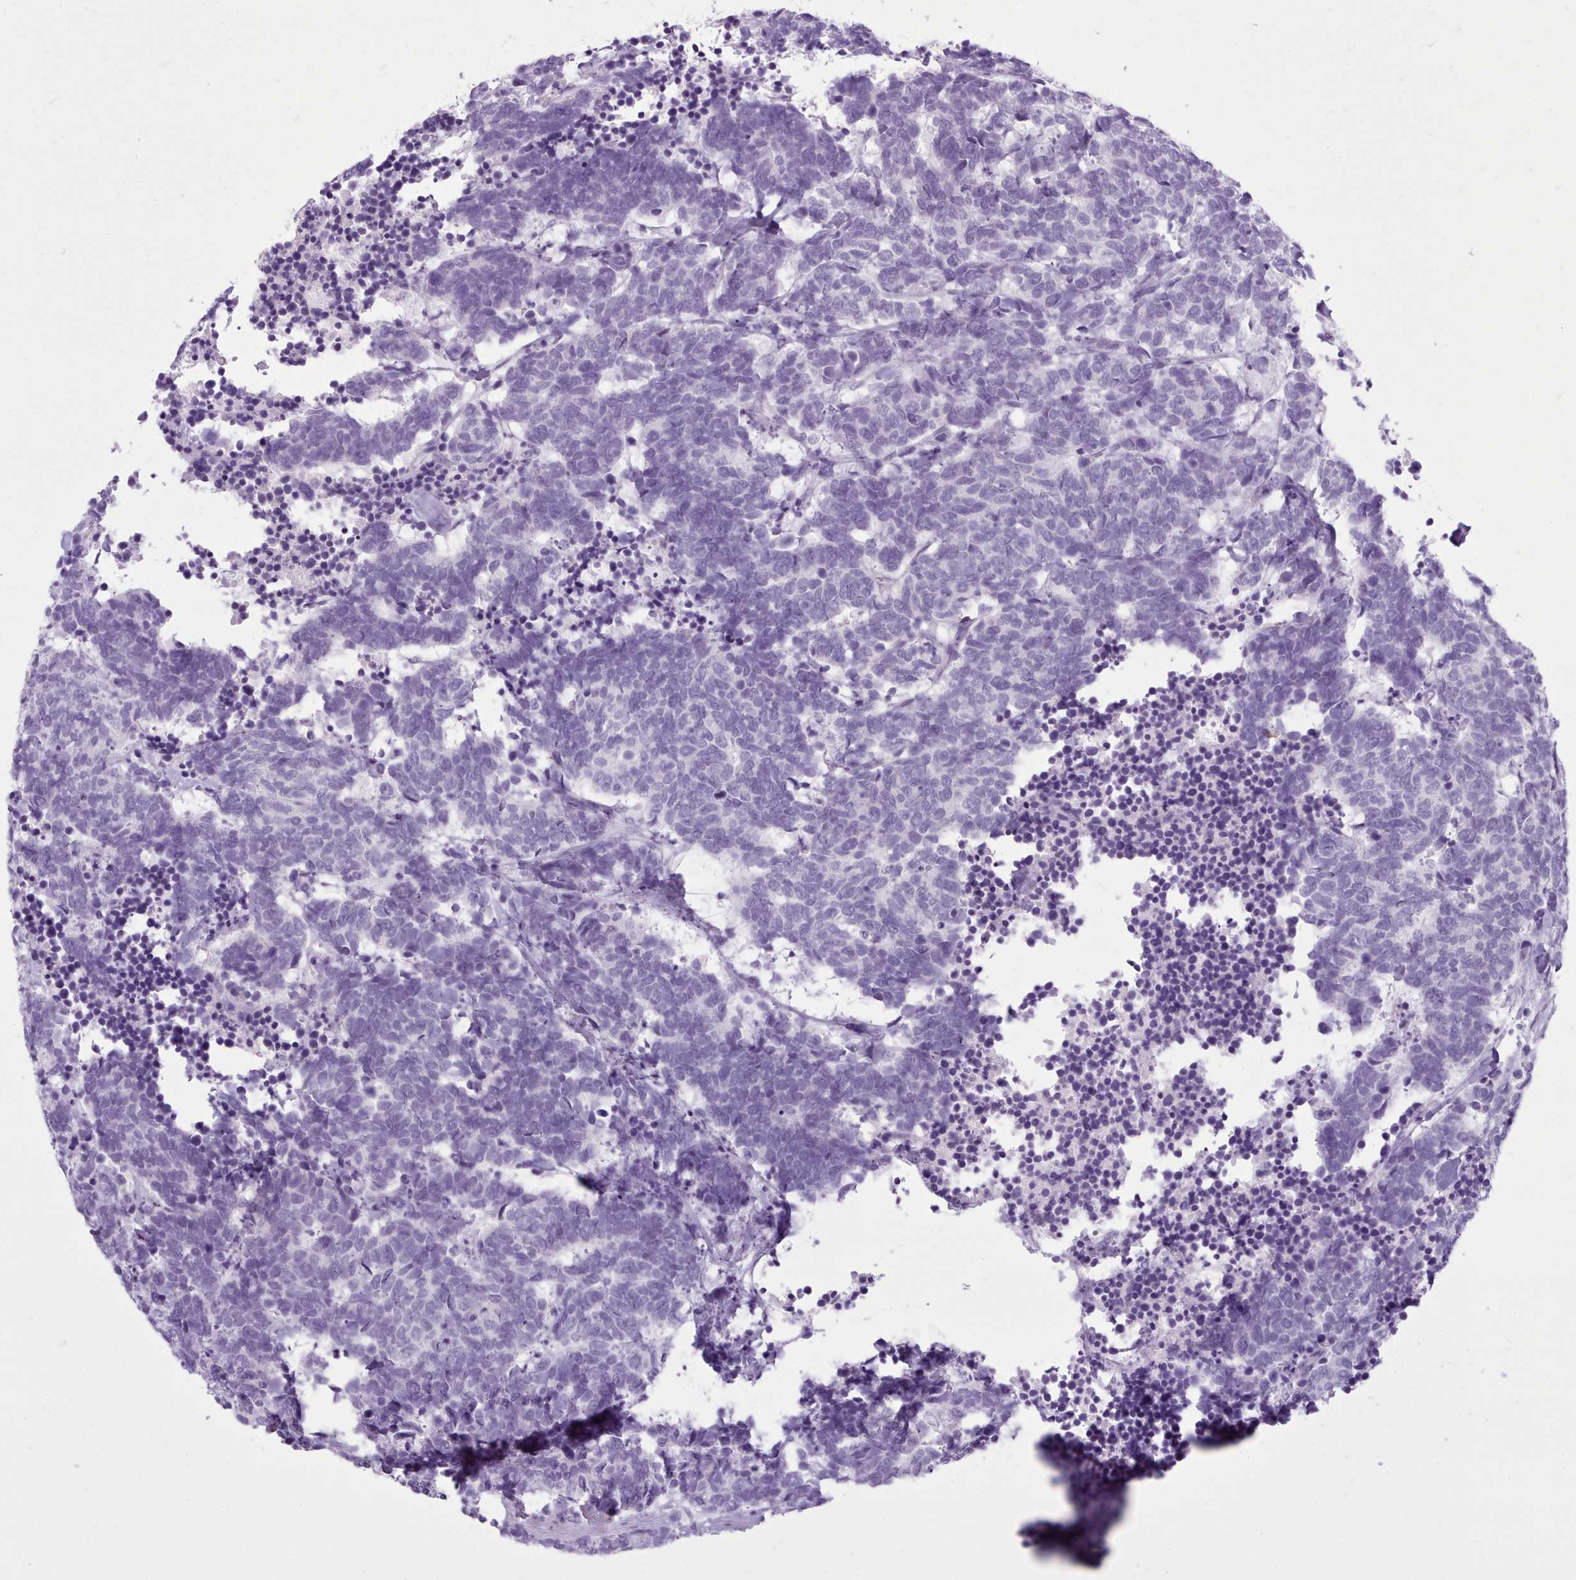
{"staining": {"intensity": "negative", "quantity": "none", "location": "none"}, "tissue": "carcinoid", "cell_type": "Tumor cells", "image_type": "cancer", "snomed": [{"axis": "morphology", "description": "Carcinoma, NOS"}, {"axis": "morphology", "description": "Carcinoid, malignant, NOS"}, {"axis": "topography", "description": "Urinary bladder"}], "caption": "Micrograph shows no significant protein positivity in tumor cells of carcinoid (malignant).", "gene": "FBXO48", "patient": {"sex": "male", "age": 57}}